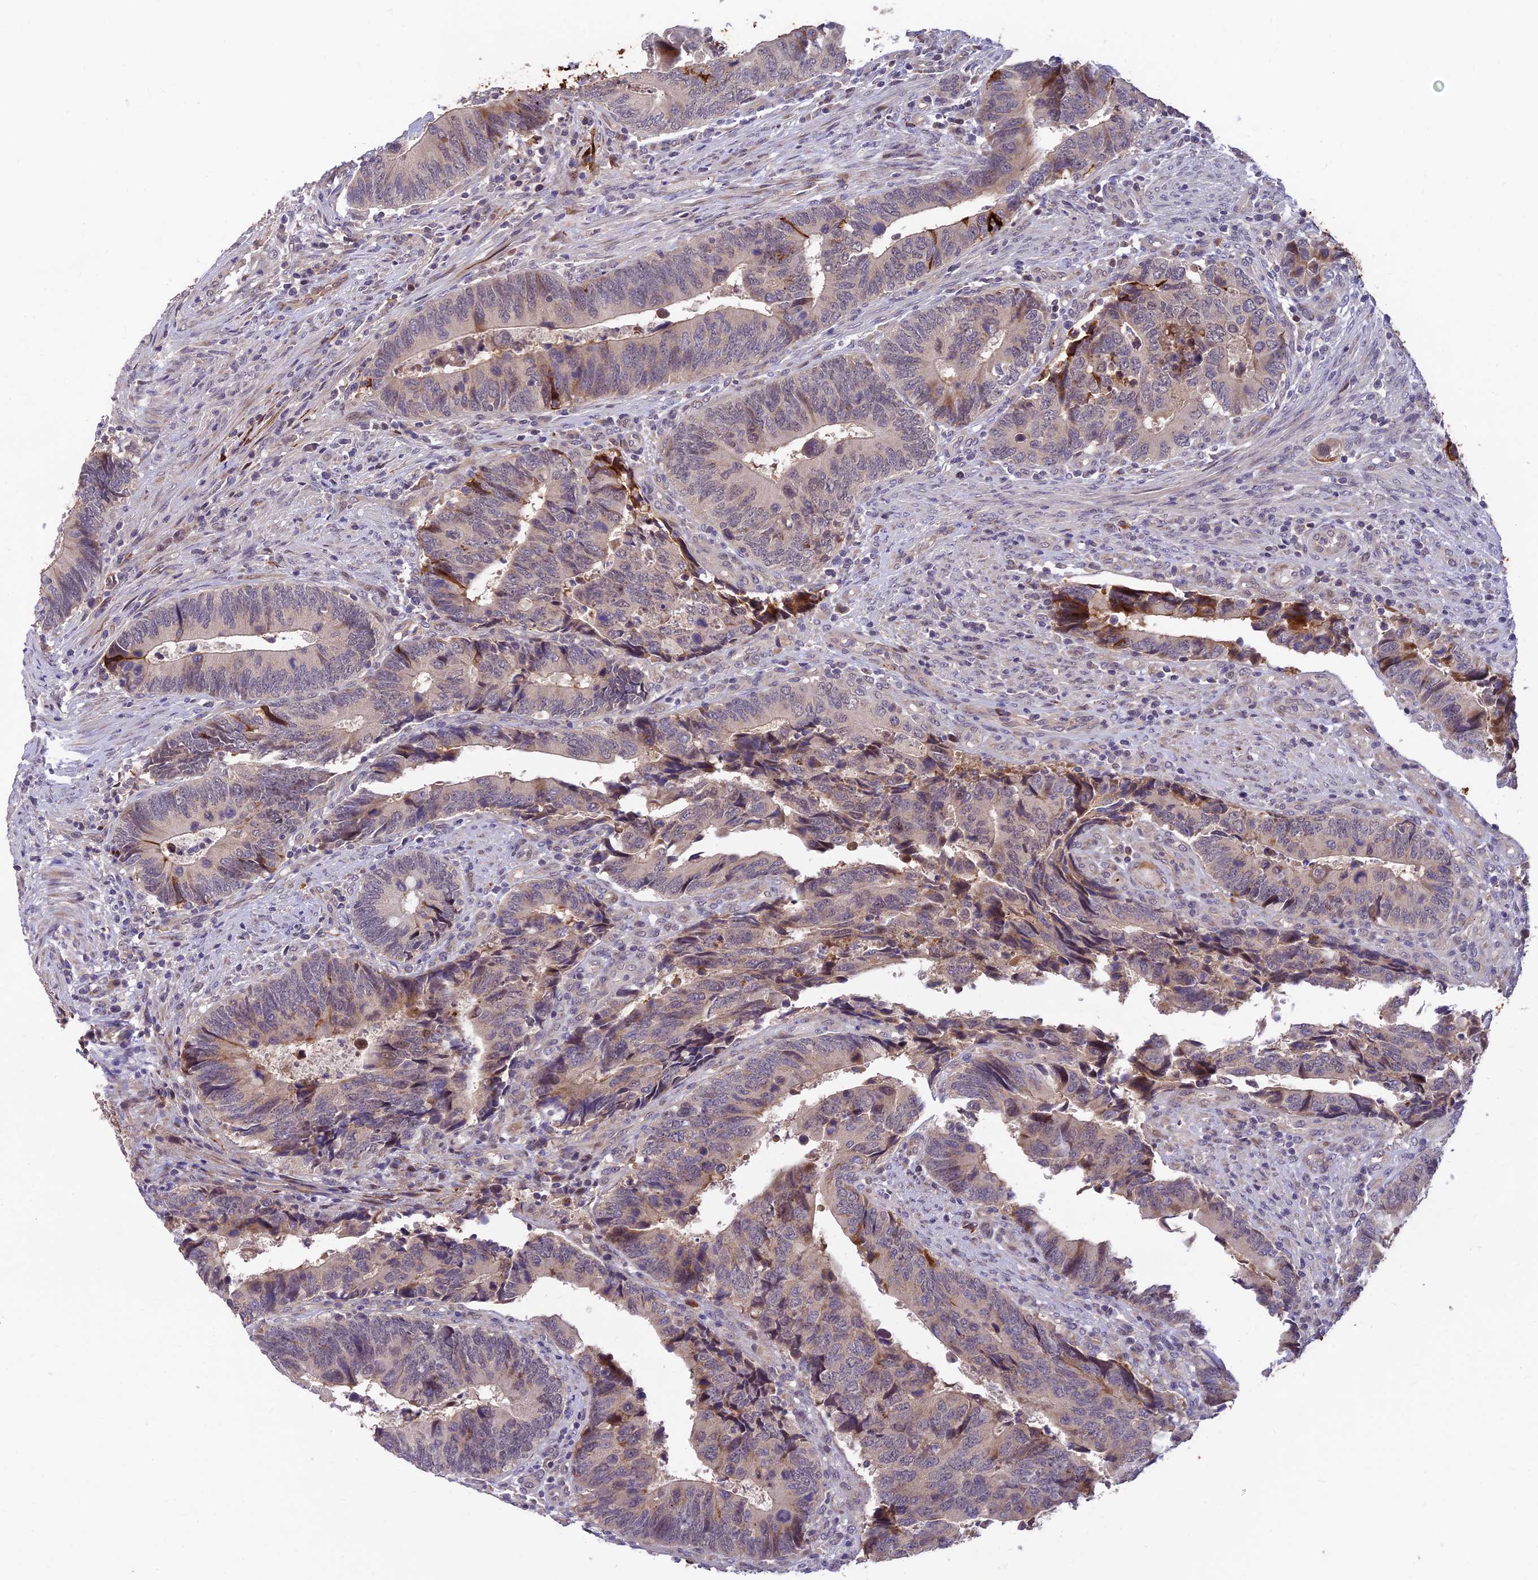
{"staining": {"intensity": "negative", "quantity": "none", "location": "none"}, "tissue": "colorectal cancer", "cell_type": "Tumor cells", "image_type": "cancer", "snomed": [{"axis": "morphology", "description": "Adenocarcinoma, NOS"}, {"axis": "topography", "description": "Colon"}], "caption": "The immunohistochemistry photomicrograph has no significant positivity in tumor cells of colorectal cancer (adenocarcinoma) tissue.", "gene": "ASPDH", "patient": {"sex": "male", "age": 87}}